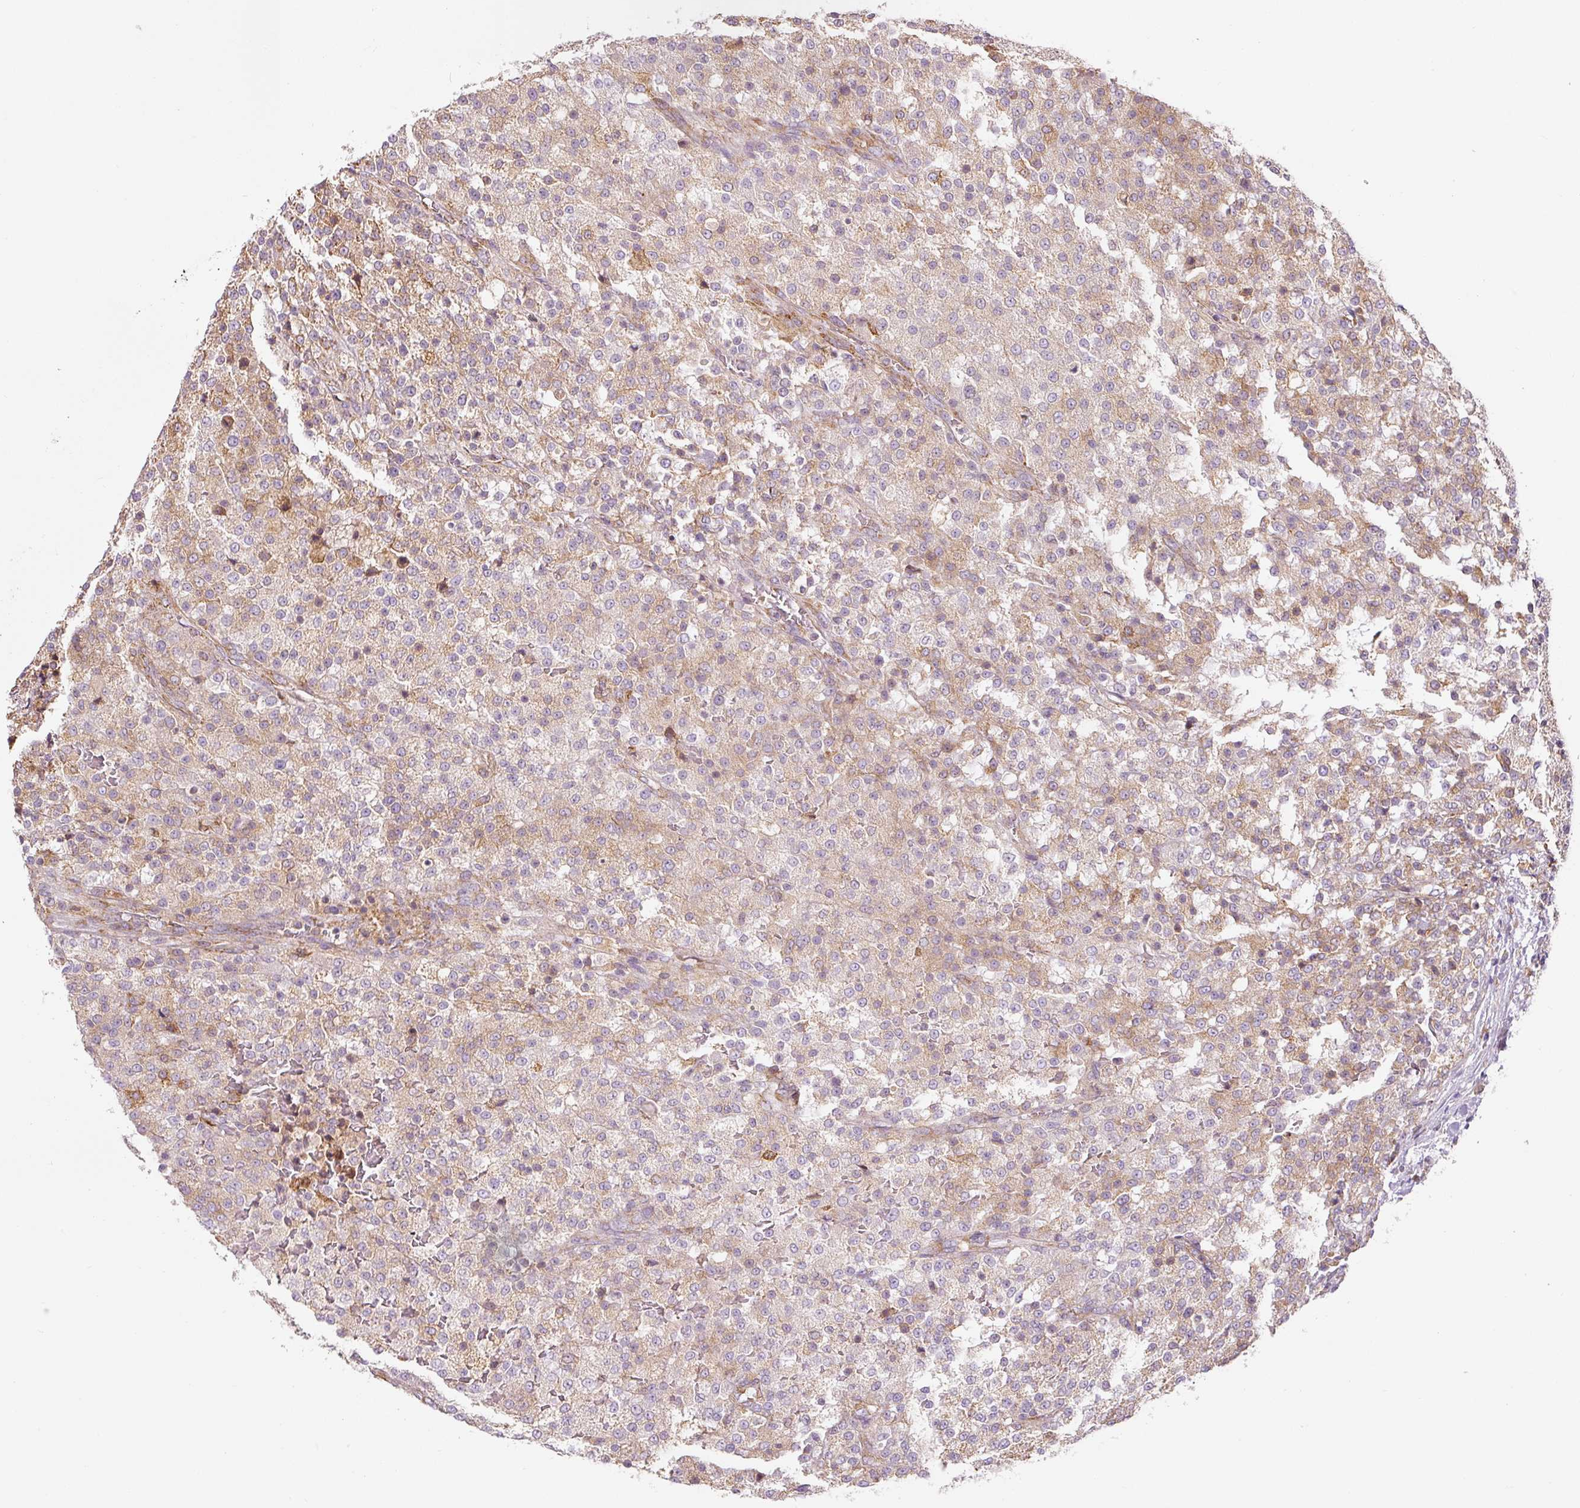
{"staining": {"intensity": "moderate", "quantity": ">75%", "location": "cytoplasmic/membranous"}, "tissue": "testis cancer", "cell_type": "Tumor cells", "image_type": "cancer", "snomed": [{"axis": "morphology", "description": "Seminoma, NOS"}, {"axis": "topography", "description": "Testis"}], "caption": "Protein staining reveals moderate cytoplasmic/membranous staining in about >75% of tumor cells in testis cancer (seminoma).", "gene": "MORN4", "patient": {"sex": "male", "age": 59}}